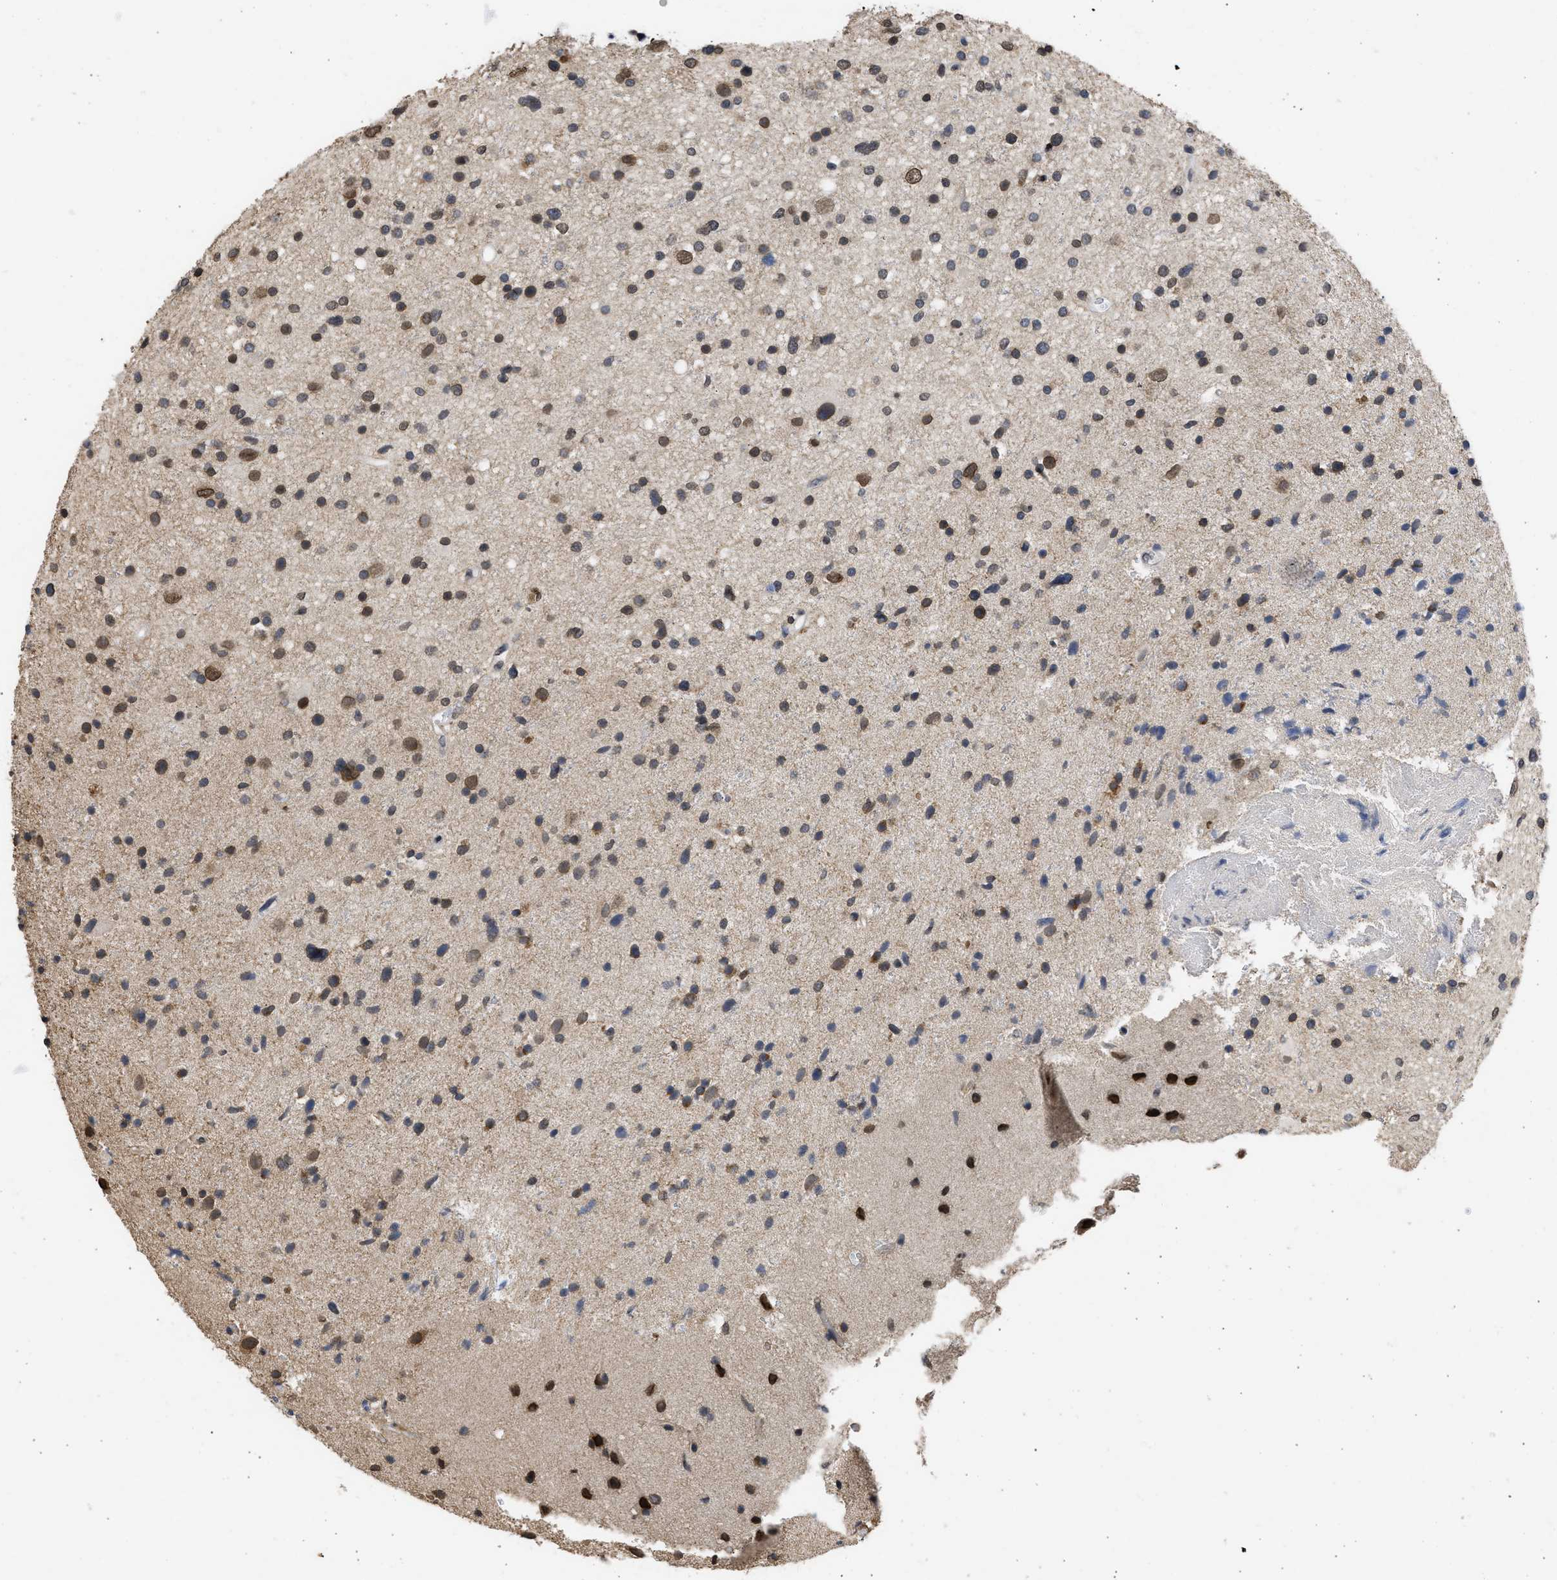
{"staining": {"intensity": "weak", "quantity": "<25%", "location": "nuclear"}, "tissue": "glioma", "cell_type": "Tumor cells", "image_type": "cancer", "snomed": [{"axis": "morphology", "description": "Glioma, malignant, High grade"}, {"axis": "topography", "description": "Brain"}], "caption": "Tumor cells show no significant protein expression in malignant glioma (high-grade).", "gene": "NUP35", "patient": {"sex": "male", "age": 33}}